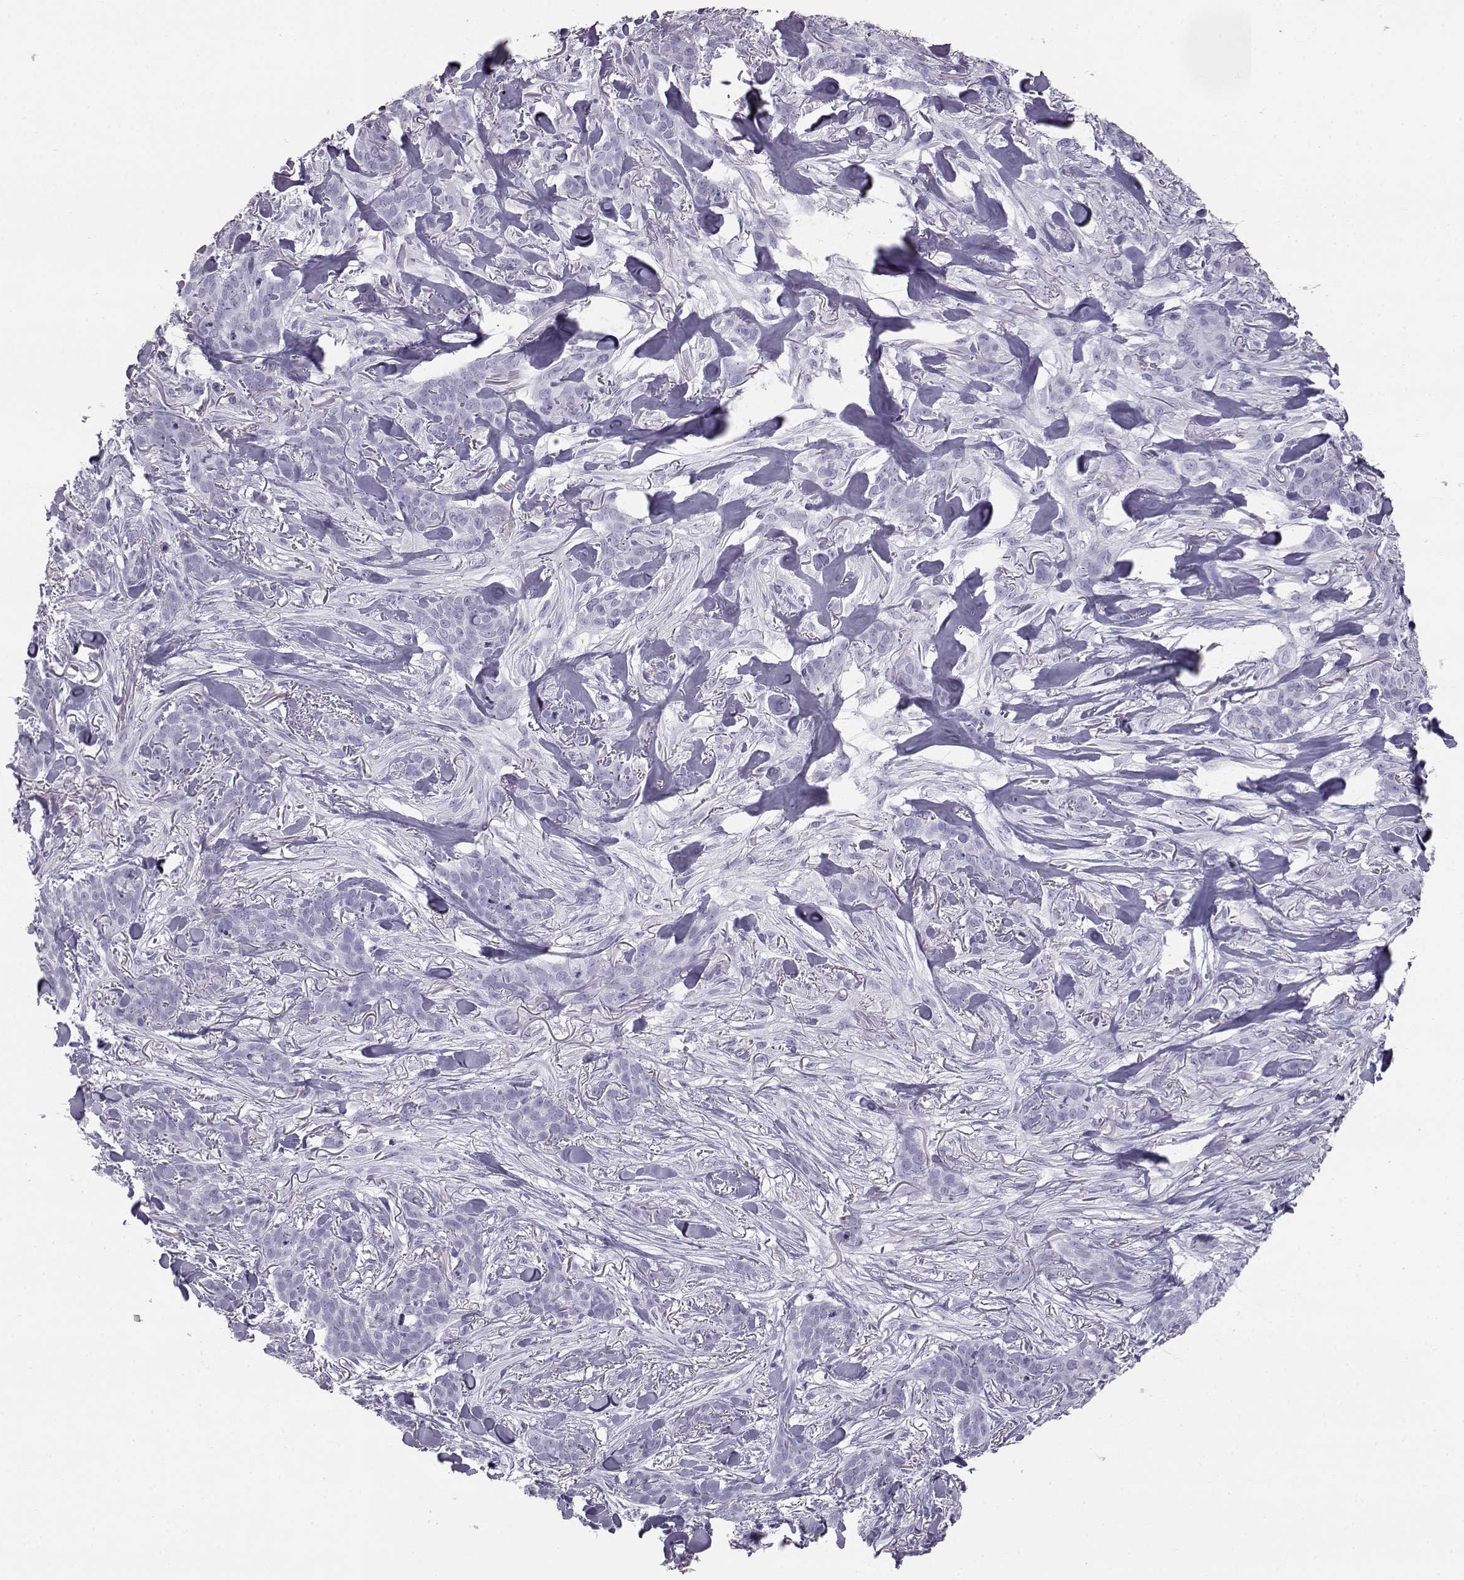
{"staining": {"intensity": "negative", "quantity": "none", "location": "none"}, "tissue": "skin cancer", "cell_type": "Tumor cells", "image_type": "cancer", "snomed": [{"axis": "morphology", "description": "Basal cell carcinoma"}, {"axis": "topography", "description": "Skin"}], "caption": "An IHC histopathology image of basal cell carcinoma (skin) is shown. There is no staining in tumor cells of basal cell carcinoma (skin). (DAB immunohistochemistry (IHC) visualized using brightfield microscopy, high magnification).", "gene": "ITLN2", "patient": {"sex": "female", "age": 61}}